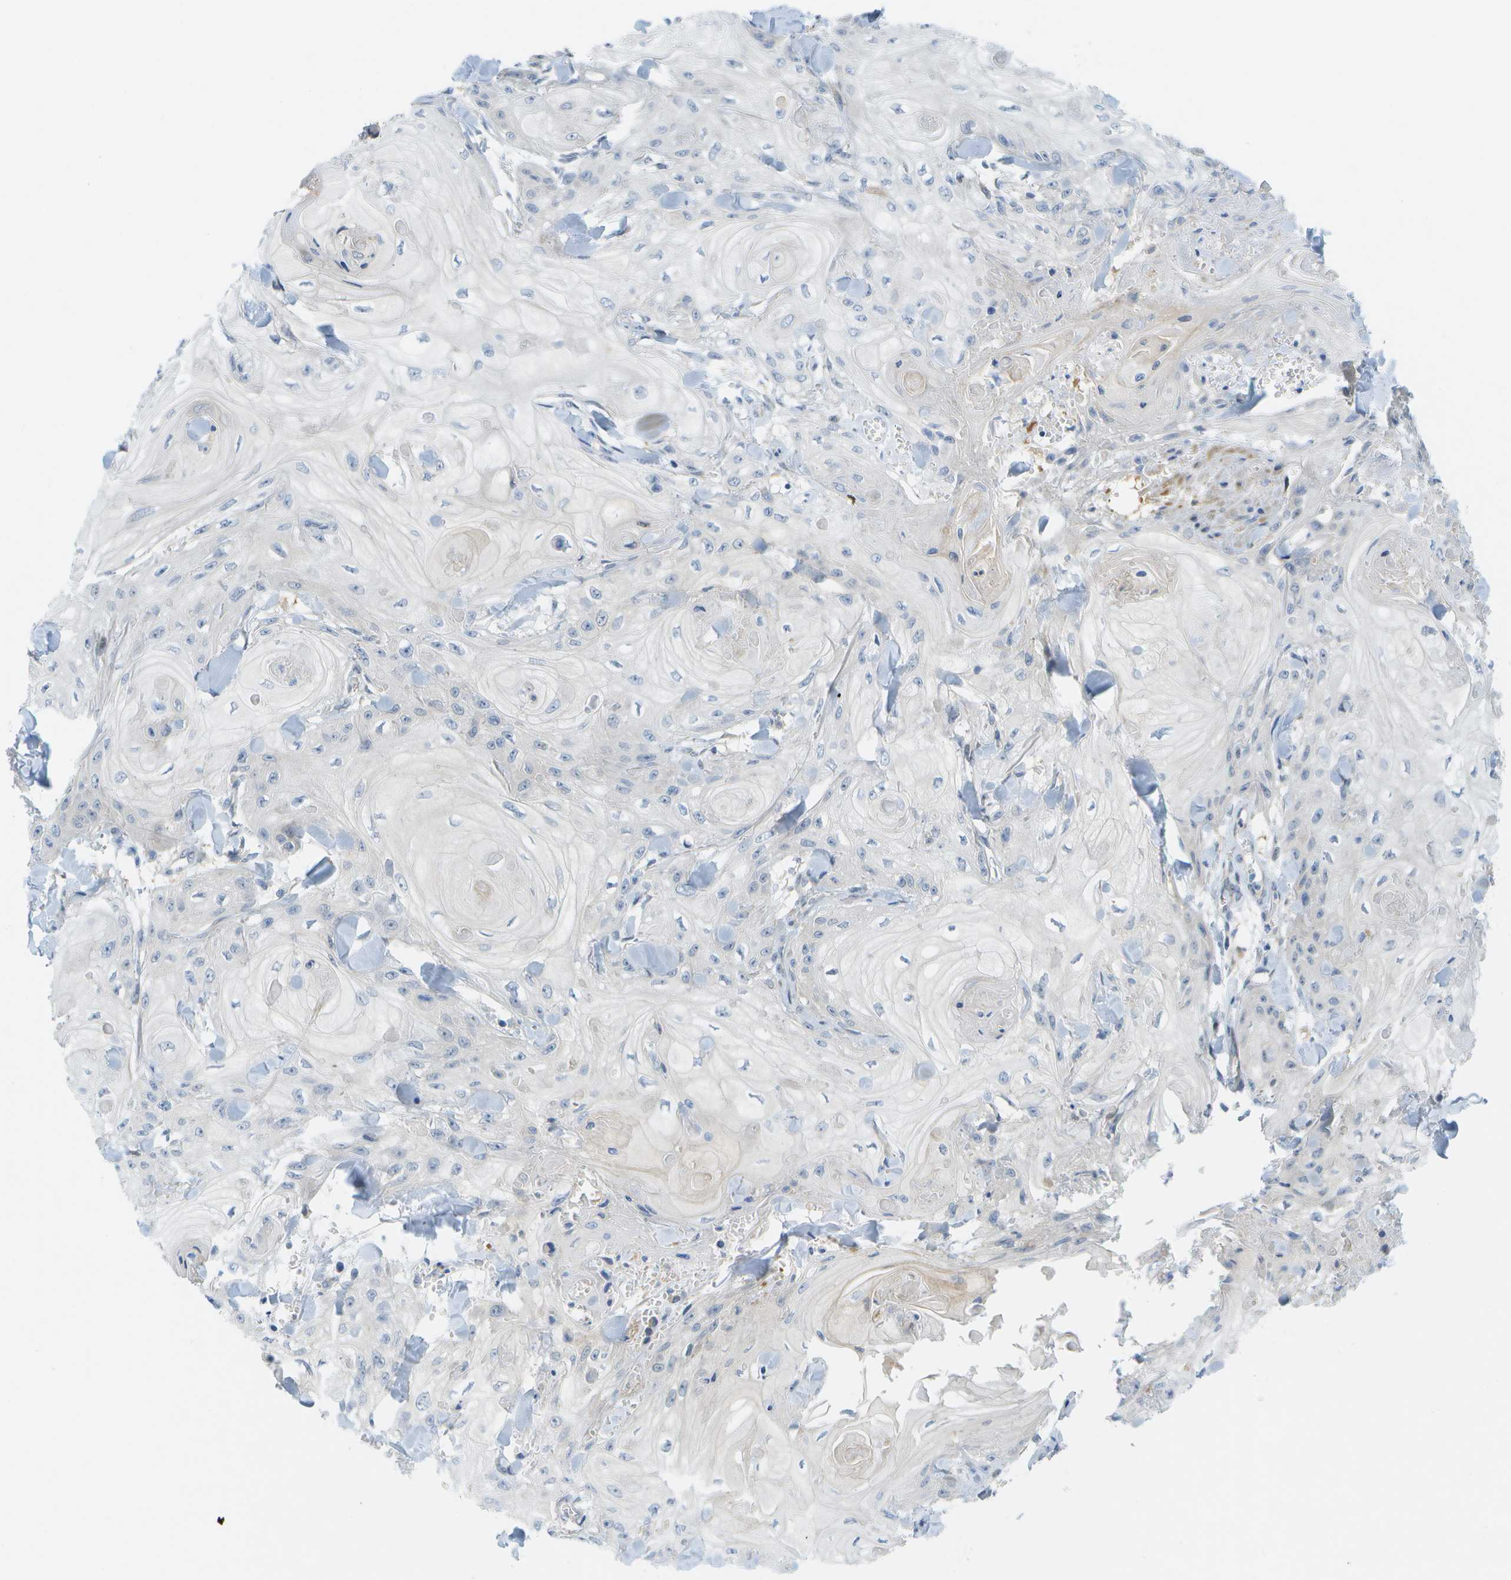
{"staining": {"intensity": "negative", "quantity": "none", "location": "none"}, "tissue": "skin cancer", "cell_type": "Tumor cells", "image_type": "cancer", "snomed": [{"axis": "morphology", "description": "Squamous cell carcinoma, NOS"}, {"axis": "topography", "description": "Skin"}], "caption": "Tumor cells show no significant protein expression in skin cancer. (Brightfield microscopy of DAB (3,3'-diaminobenzidine) immunohistochemistry at high magnification).", "gene": "CUL9", "patient": {"sex": "male", "age": 74}}